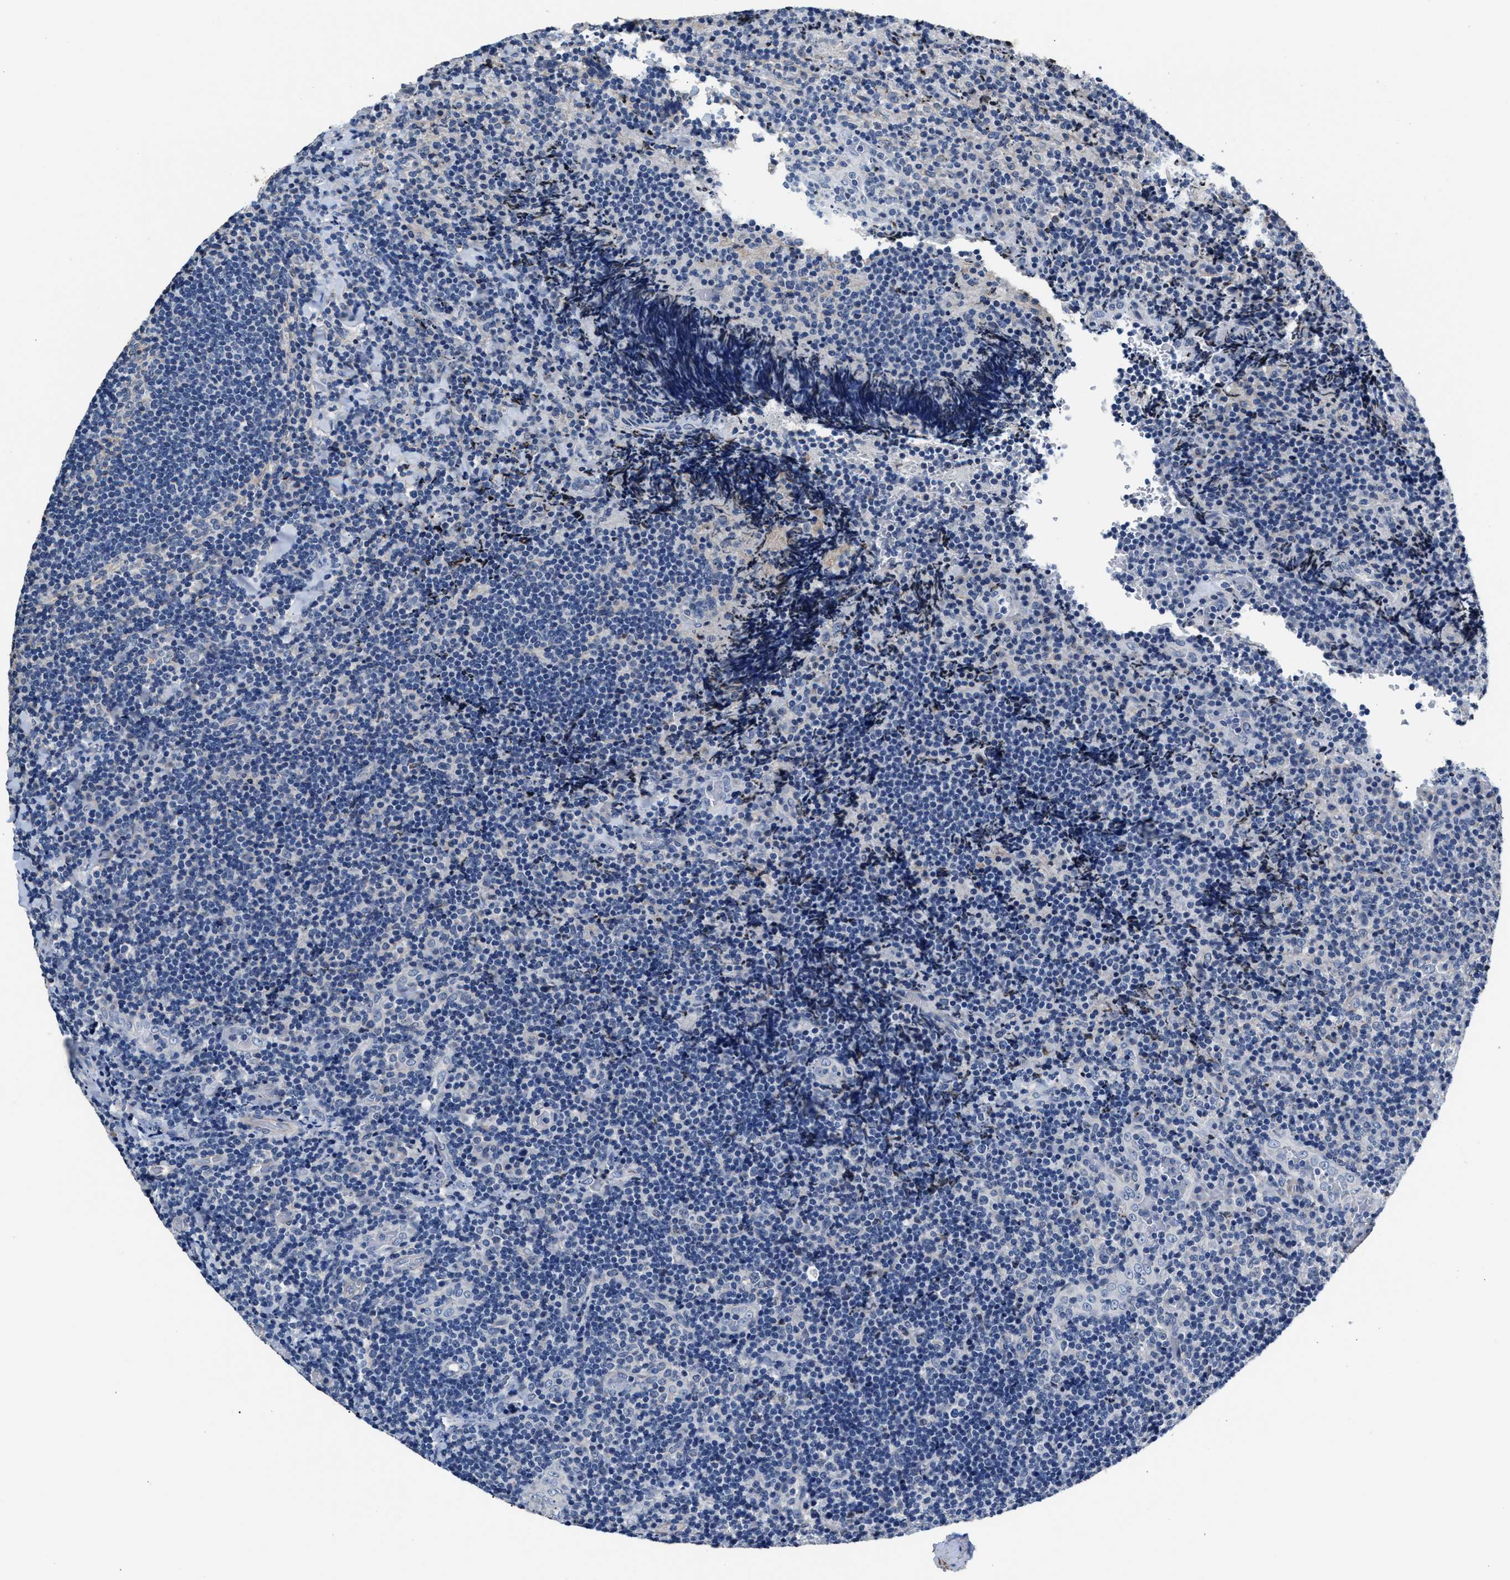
{"staining": {"intensity": "negative", "quantity": "none", "location": "none"}, "tissue": "lymphoma", "cell_type": "Tumor cells", "image_type": "cancer", "snomed": [{"axis": "morphology", "description": "Malignant lymphoma, non-Hodgkin's type, High grade"}, {"axis": "topography", "description": "Tonsil"}], "caption": "This is an immunohistochemistry micrograph of malignant lymphoma, non-Hodgkin's type (high-grade). There is no expression in tumor cells.", "gene": "MYH3", "patient": {"sex": "female", "age": 36}}